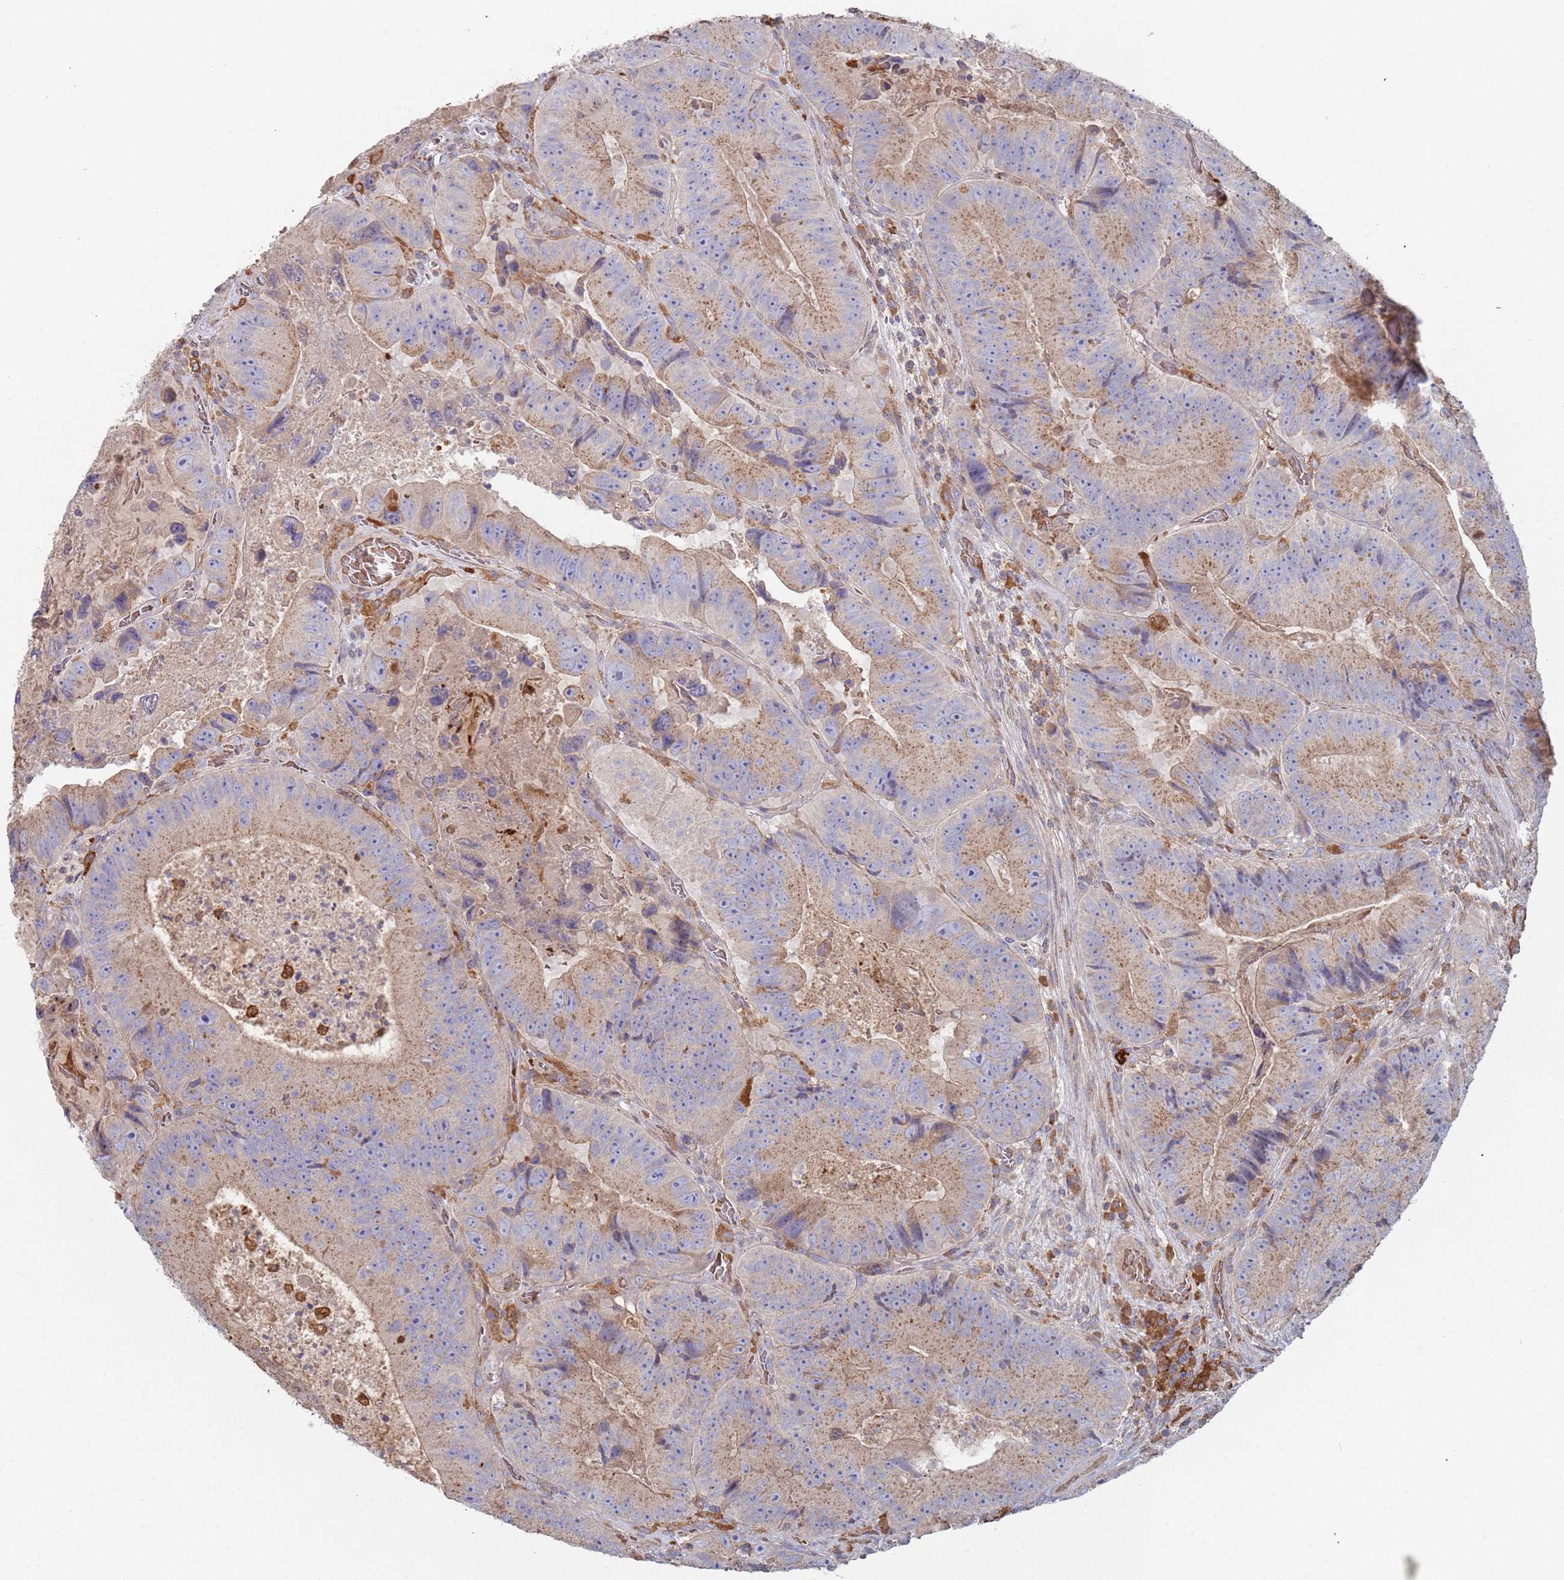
{"staining": {"intensity": "weak", "quantity": "25%-75%", "location": "cytoplasmic/membranous"}, "tissue": "colorectal cancer", "cell_type": "Tumor cells", "image_type": "cancer", "snomed": [{"axis": "morphology", "description": "Adenocarcinoma, NOS"}, {"axis": "topography", "description": "Colon"}], "caption": "IHC staining of adenocarcinoma (colorectal), which demonstrates low levels of weak cytoplasmic/membranous expression in approximately 25%-75% of tumor cells indicating weak cytoplasmic/membranous protein expression. The staining was performed using DAB (3,3'-diaminobenzidine) (brown) for protein detection and nuclei were counterstained in hematoxylin (blue).", "gene": "MALRD1", "patient": {"sex": "female", "age": 86}}